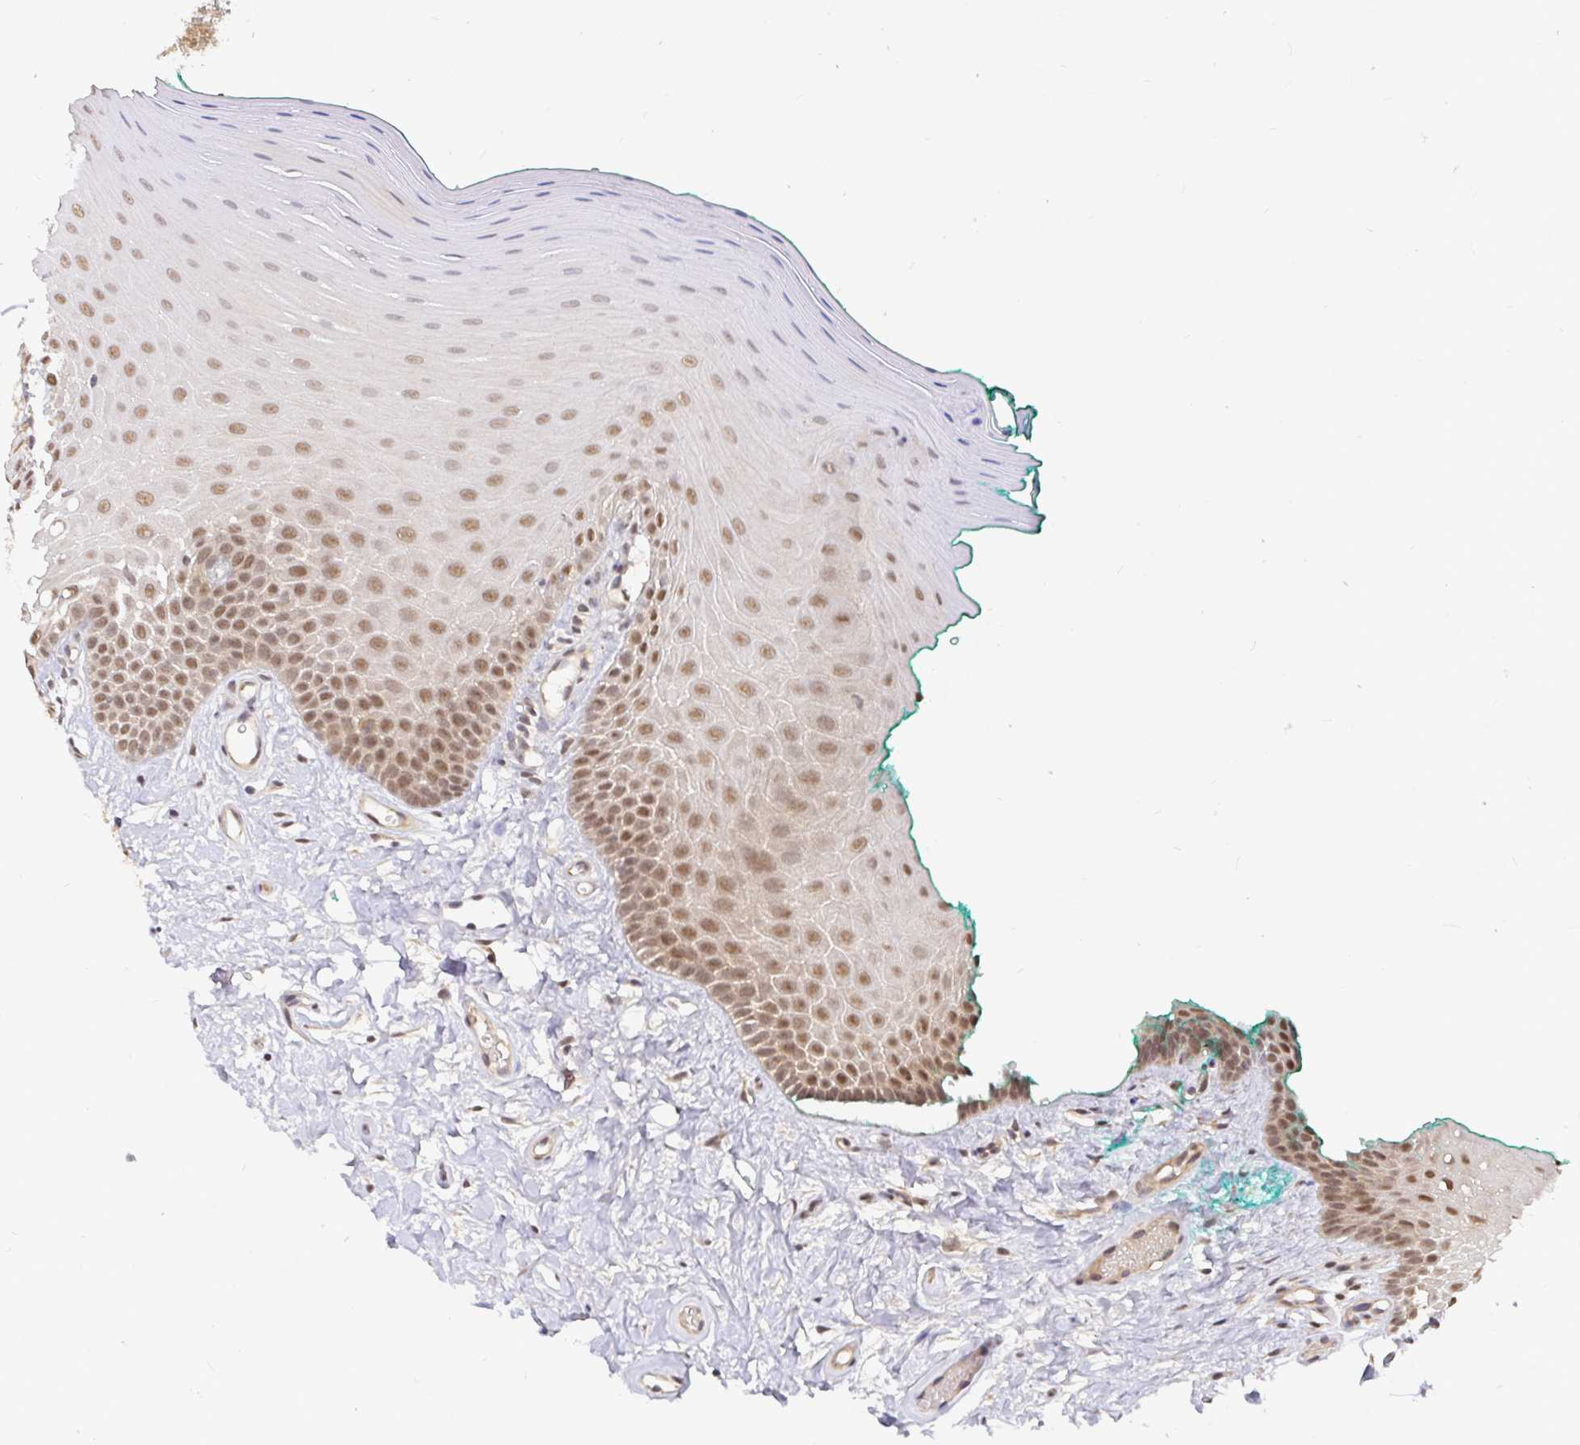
{"staining": {"intensity": "moderate", "quantity": ">75%", "location": "nuclear"}, "tissue": "oral mucosa", "cell_type": "Squamous epithelial cells", "image_type": "normal", "snomed": [{"axis": "morphology", "description": "Normal tissue, NOS"}, {"axis": "topography", "description": "Oral tissue"}], "caption": "An immunohistochemistry (IHC) histopathology image of normal tissue is shown. Protein staining in brown highlights moderate nuclear positivity in oral mucosa within squamous epithelial cells.", "gene": "LMO4", "patient": {"sex": "female", "age": 40}}